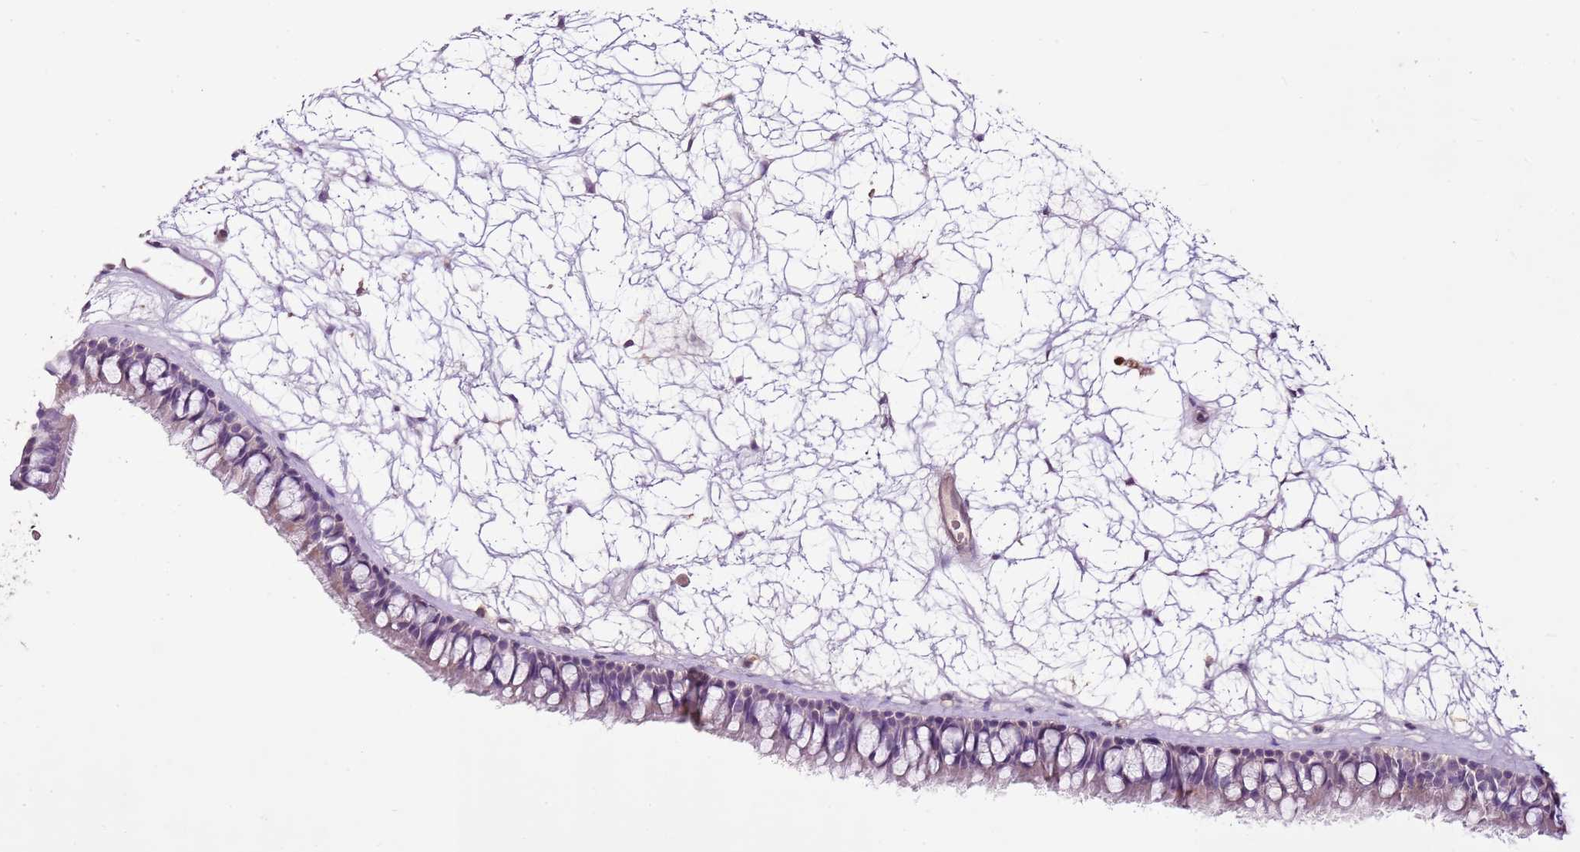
{"staining": {"intensity": "negative", "quantity": "none", "location": "none"}, "tissue": "nasopharynx", "cell_type": "Respiratory epithelial cells", "image_type": "normal", "snomed": [{"axis": "morphology", "description": "Normal tissue, NOS"}, {"axis": "topography", "description": "Nasopharynx"}], "caption": "DAB immunohistochemical staining of unremarkable human nasopharynx demonstrates no significant expression in respiratory epithelial cells. Brightfield microscopy of immunohistochemistry (IHC) stained with DAB (3,3'-diaminobenzidine) (brown) and hematoxylin (blue), captured at high magnification.", "gene": "CMKLR1", "patient": {"sex": "male", "age": 64}}